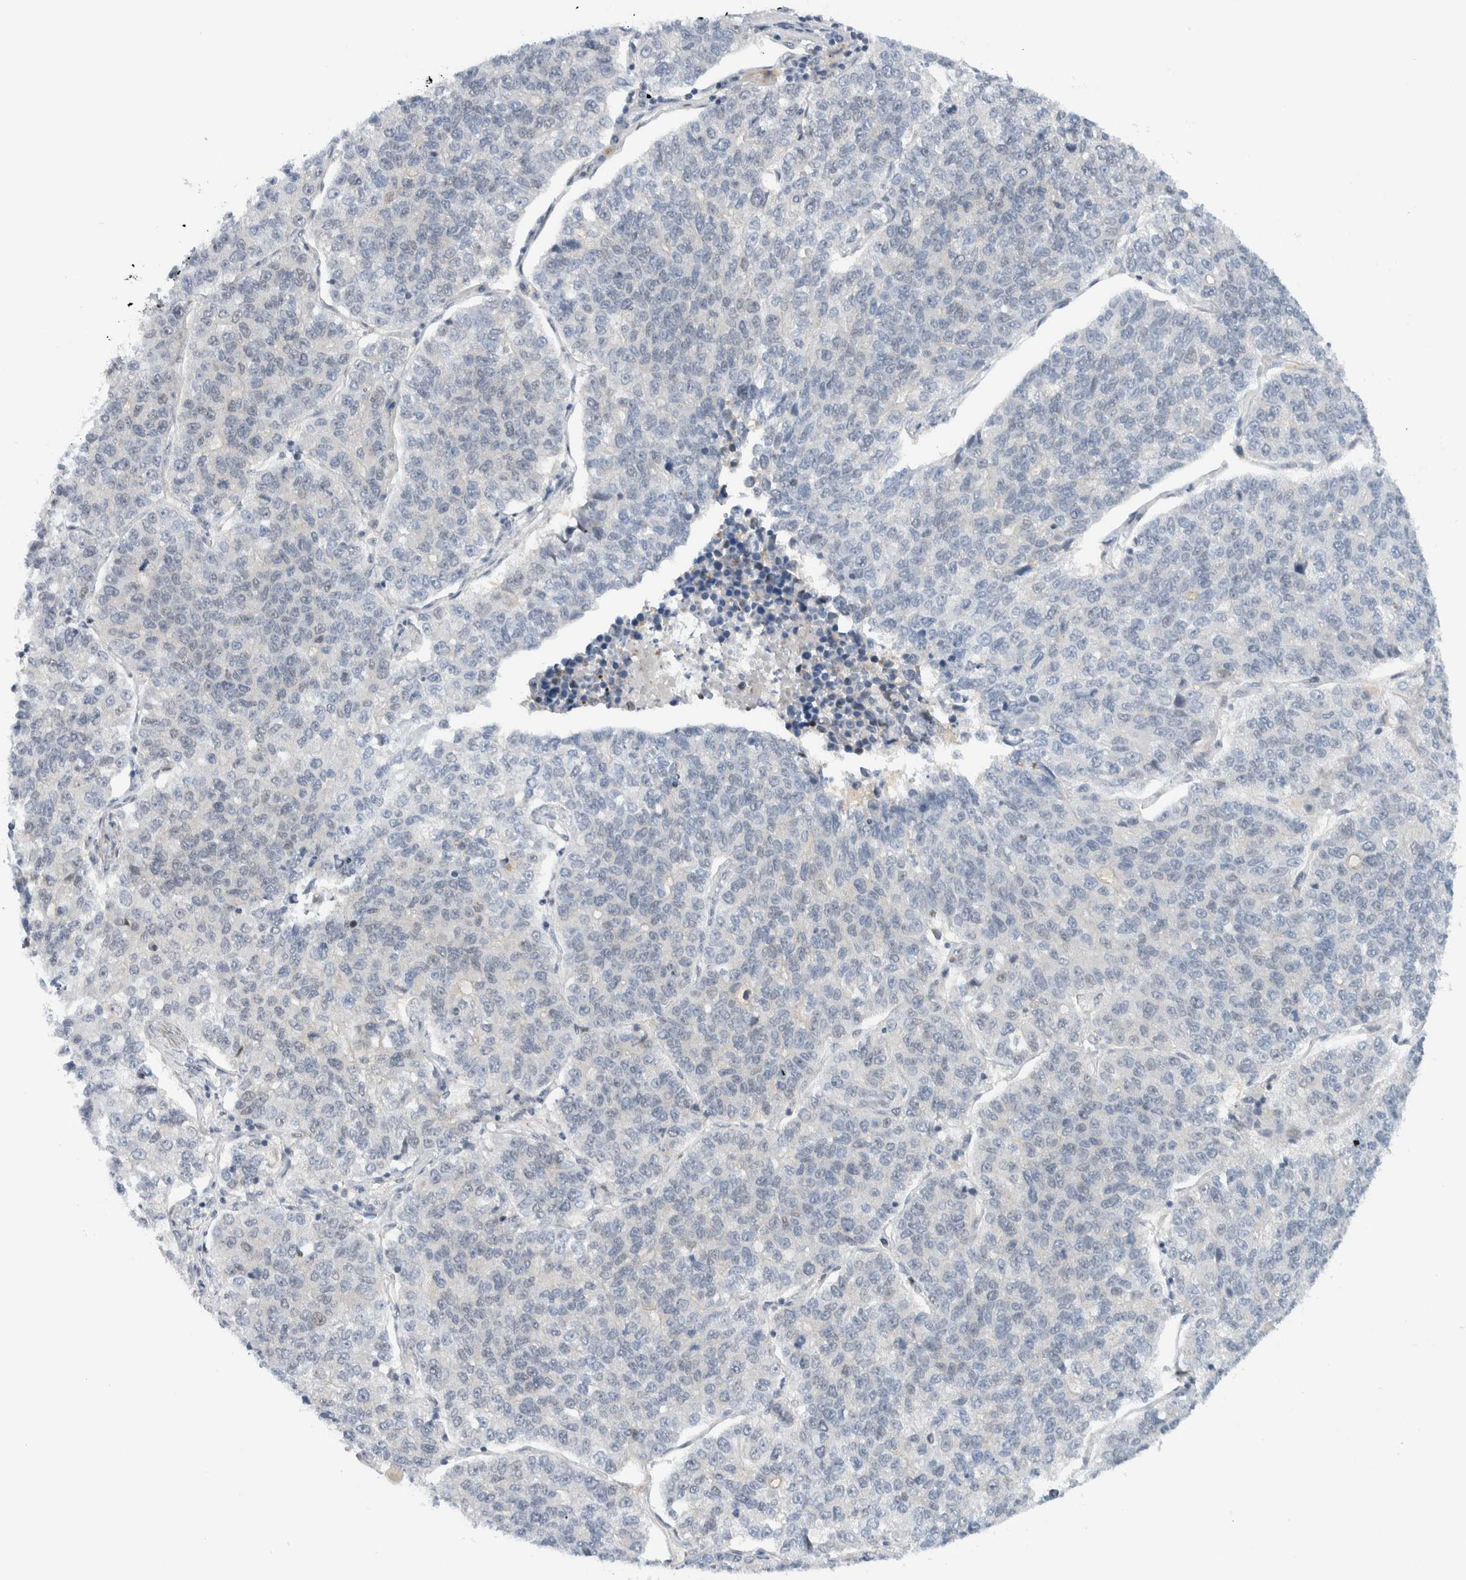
{"staining": {"intensity": "negative", "quantity": "none", "location": "none"}, "tissue": "lung cancer", "cell_type": "Tumor cells", "image_type": "cancer", "snomed": [{"axis": "morphology", "description": "Adenocarcinoma, NOS"}, {"axis": "topography", "description": "Lung"}], "caption": "This is a micrograph of immunohistochemistry (IHC) staining of lung cancer (adenocarcinoma), which shows no positivity in tumor cells.", "gene": "NCR3LG1", "patient": {"sex": "male", "age": 49}}